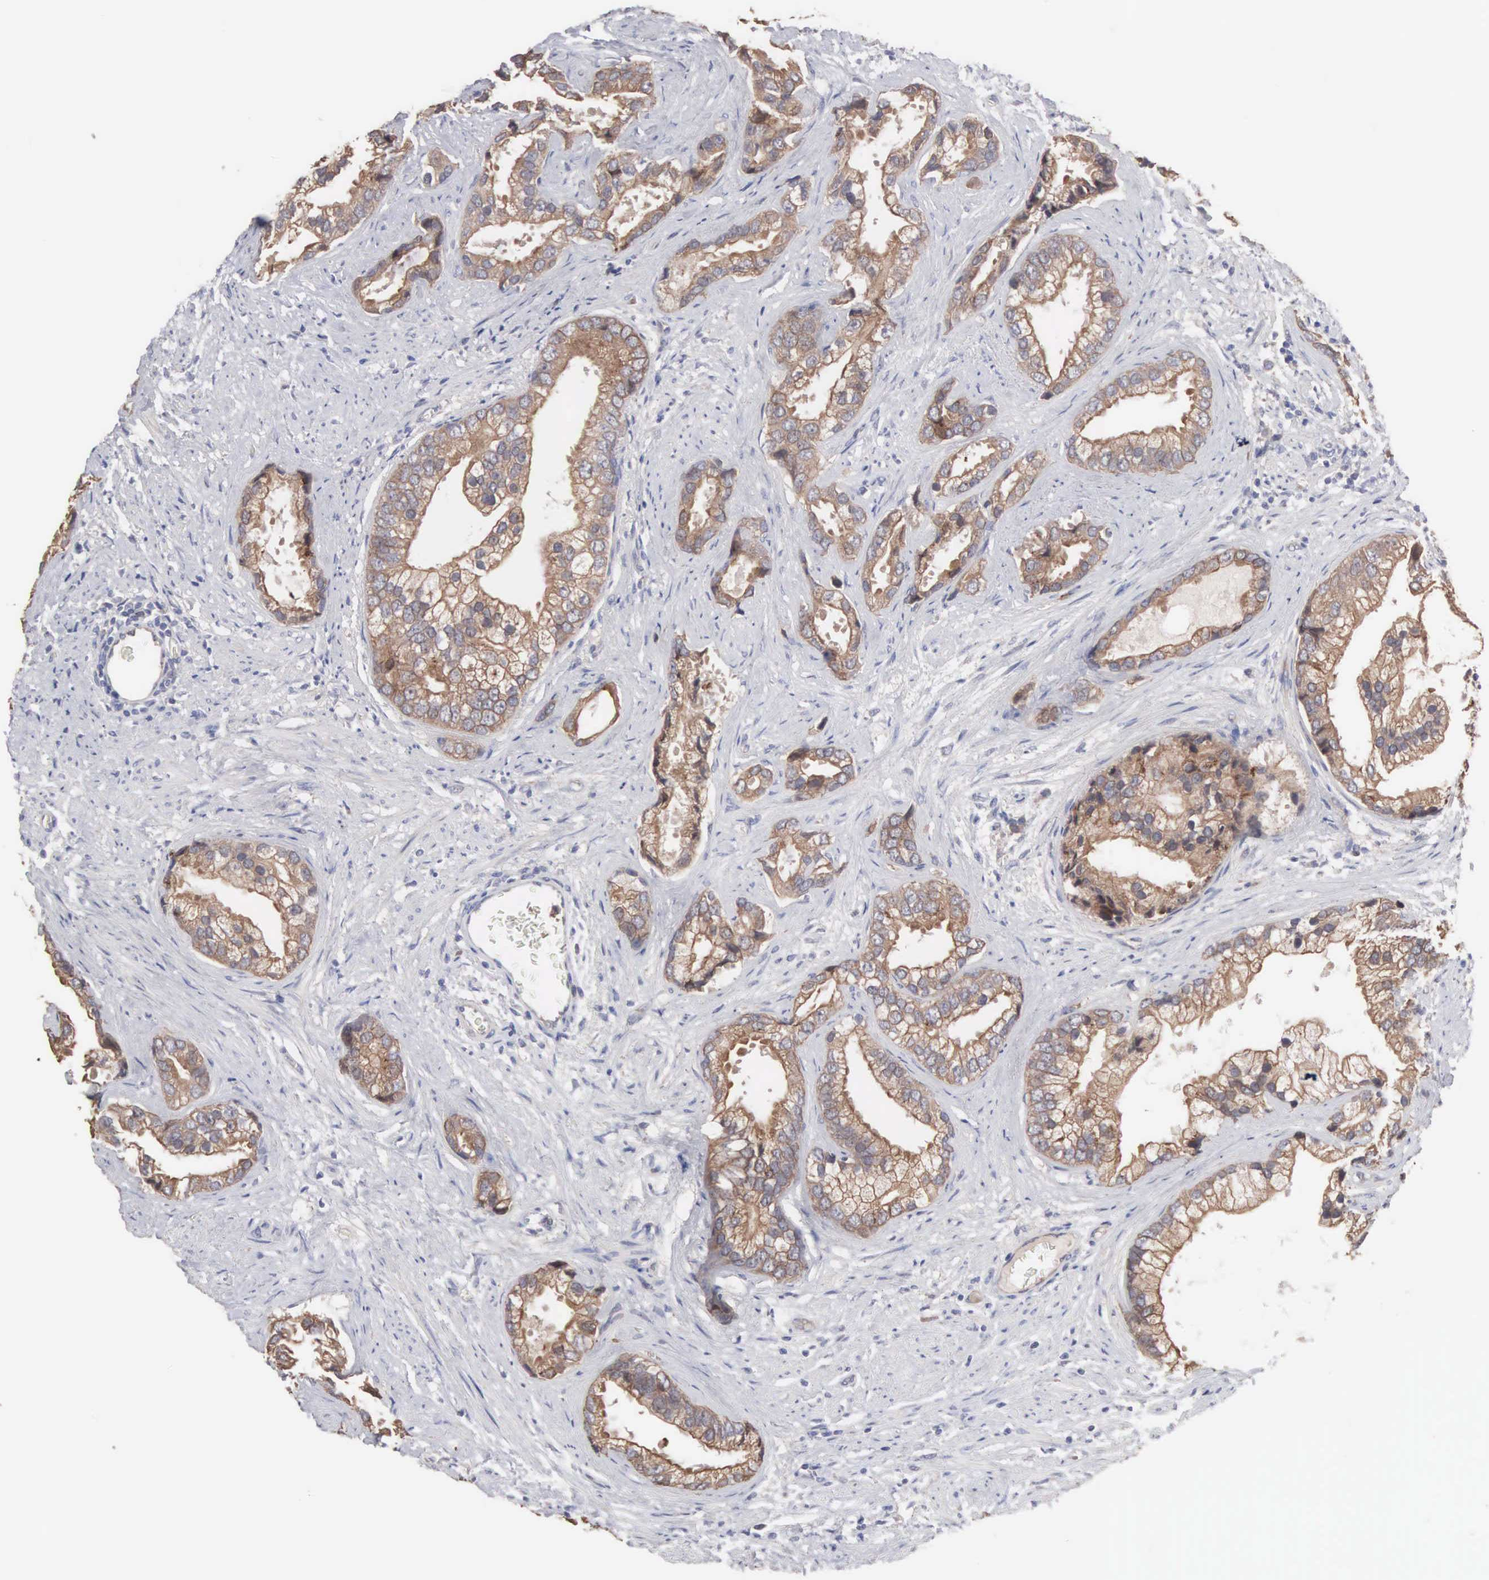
{"staining": {"intensity": "moderate", "quantity": ">75%", "location": "cytoplasmic/membranous"}, "tissue": "prostate cancer", "cell_type": "Tumor cells", "image_type": "cancer", "snomed": [{"axis": "morphology", "description": "Adenocarcinoma, Medium grade"}, {"axis": "topography", "description": "Prostate"}], "caption": "Protein expression analysis of medium-grade adenocarcinoma (prostate) demonstrates moderate cytoplasmic/membranous expression in approximately >75% of tumor cells.", "gene": "INF2", "patient": {"sex": "male", "age": 65}}